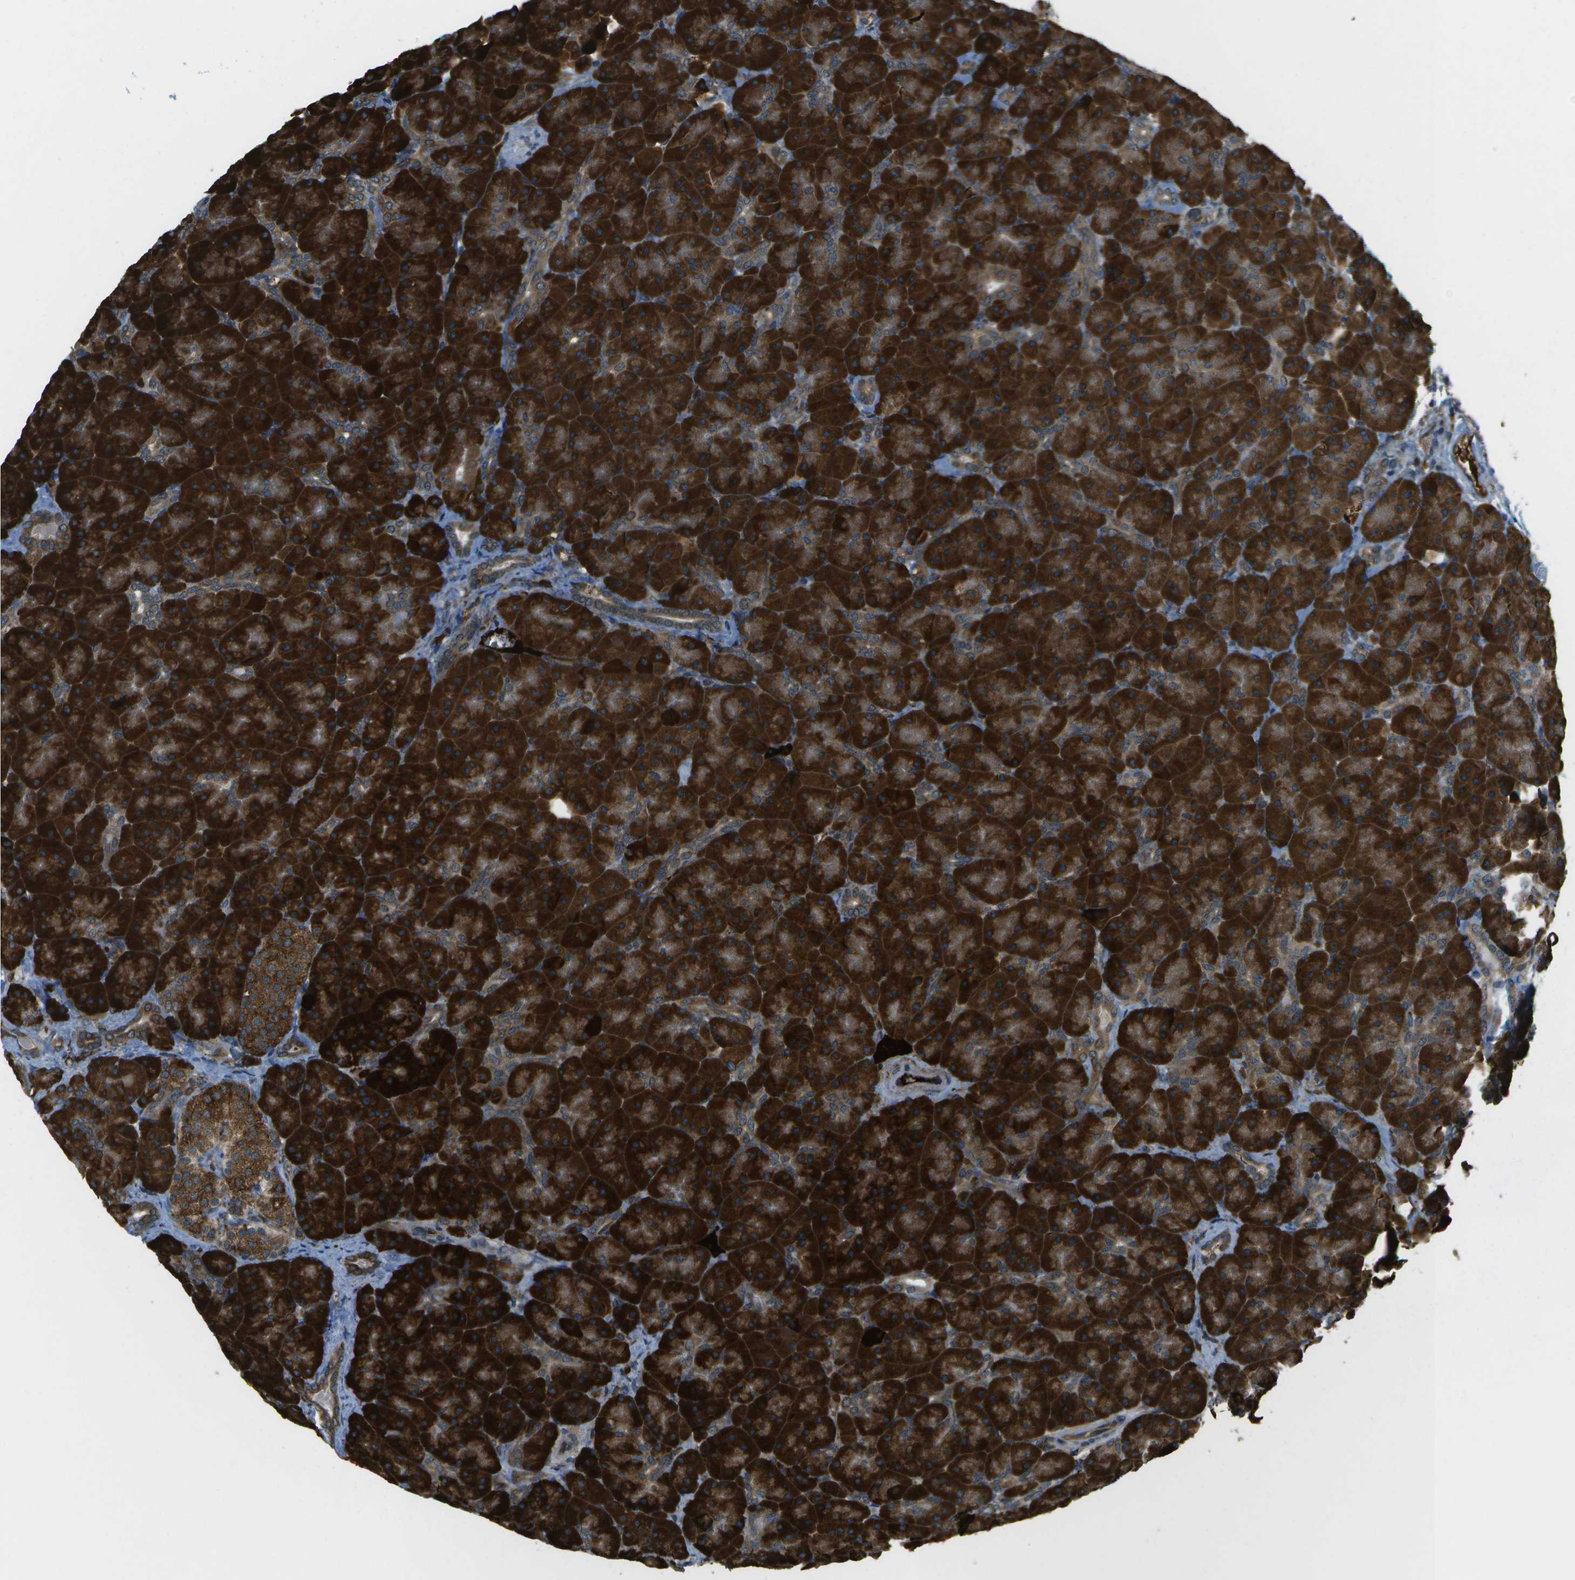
{"staining": {"intensity": "strong", "quantity": ">75%", "location": "cytoplasmic/membranous"}, "tissue": "pancreas", "cell_type": "Exocrine glandular cells", "image_type": "normal", "snomed": [{"axis": "morphology", "description": "Normal tissue, NOS"}, {"axis": "topography", "description": "Pancreas"}], "caption": "This is an image of IHC staining of unremarkable pancreas, which shows strong staining in the cytoplasmic/membranous of exocrine glandular cells.", "gene": "USP30", "patient": {"sex": "male", "age": 66}}